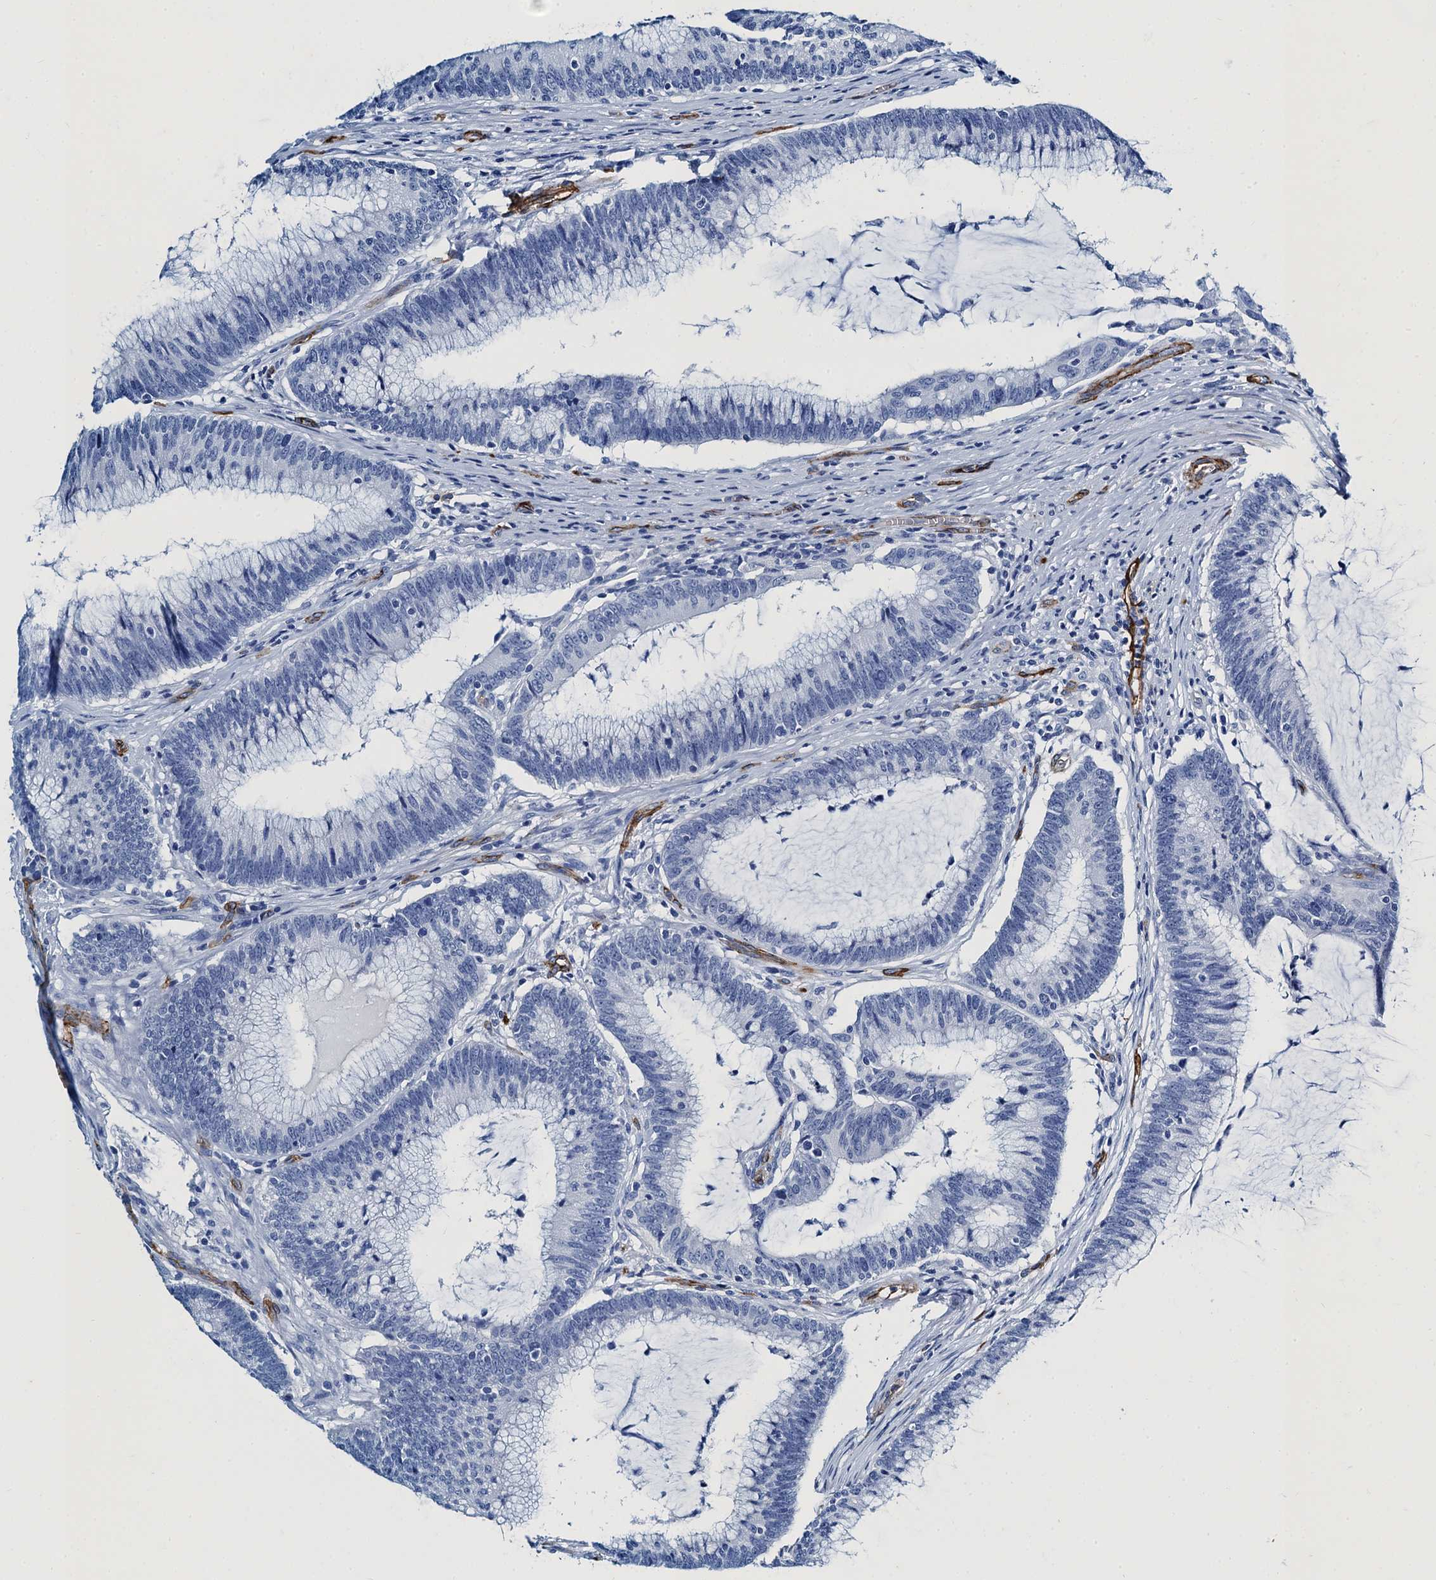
{"staining": {"intensity": "negative", "quantity": "none", "location": "none"}, "tissue": "colorectal cancer", "cell_type": "Tumor cells", "image_type": "cancer", "snomed": [{"axis": "morphology", "description": "Adenocarcinoma, NOS"}, {"axis": "topography", "description": "Rectum"}], "caption": "This is an IHC micrograph of colorectal adenocarcinoma. There is no staining in tumor cells.", "gene": "CAVIN2", "patient": {"sex": "female", "age": 77}}